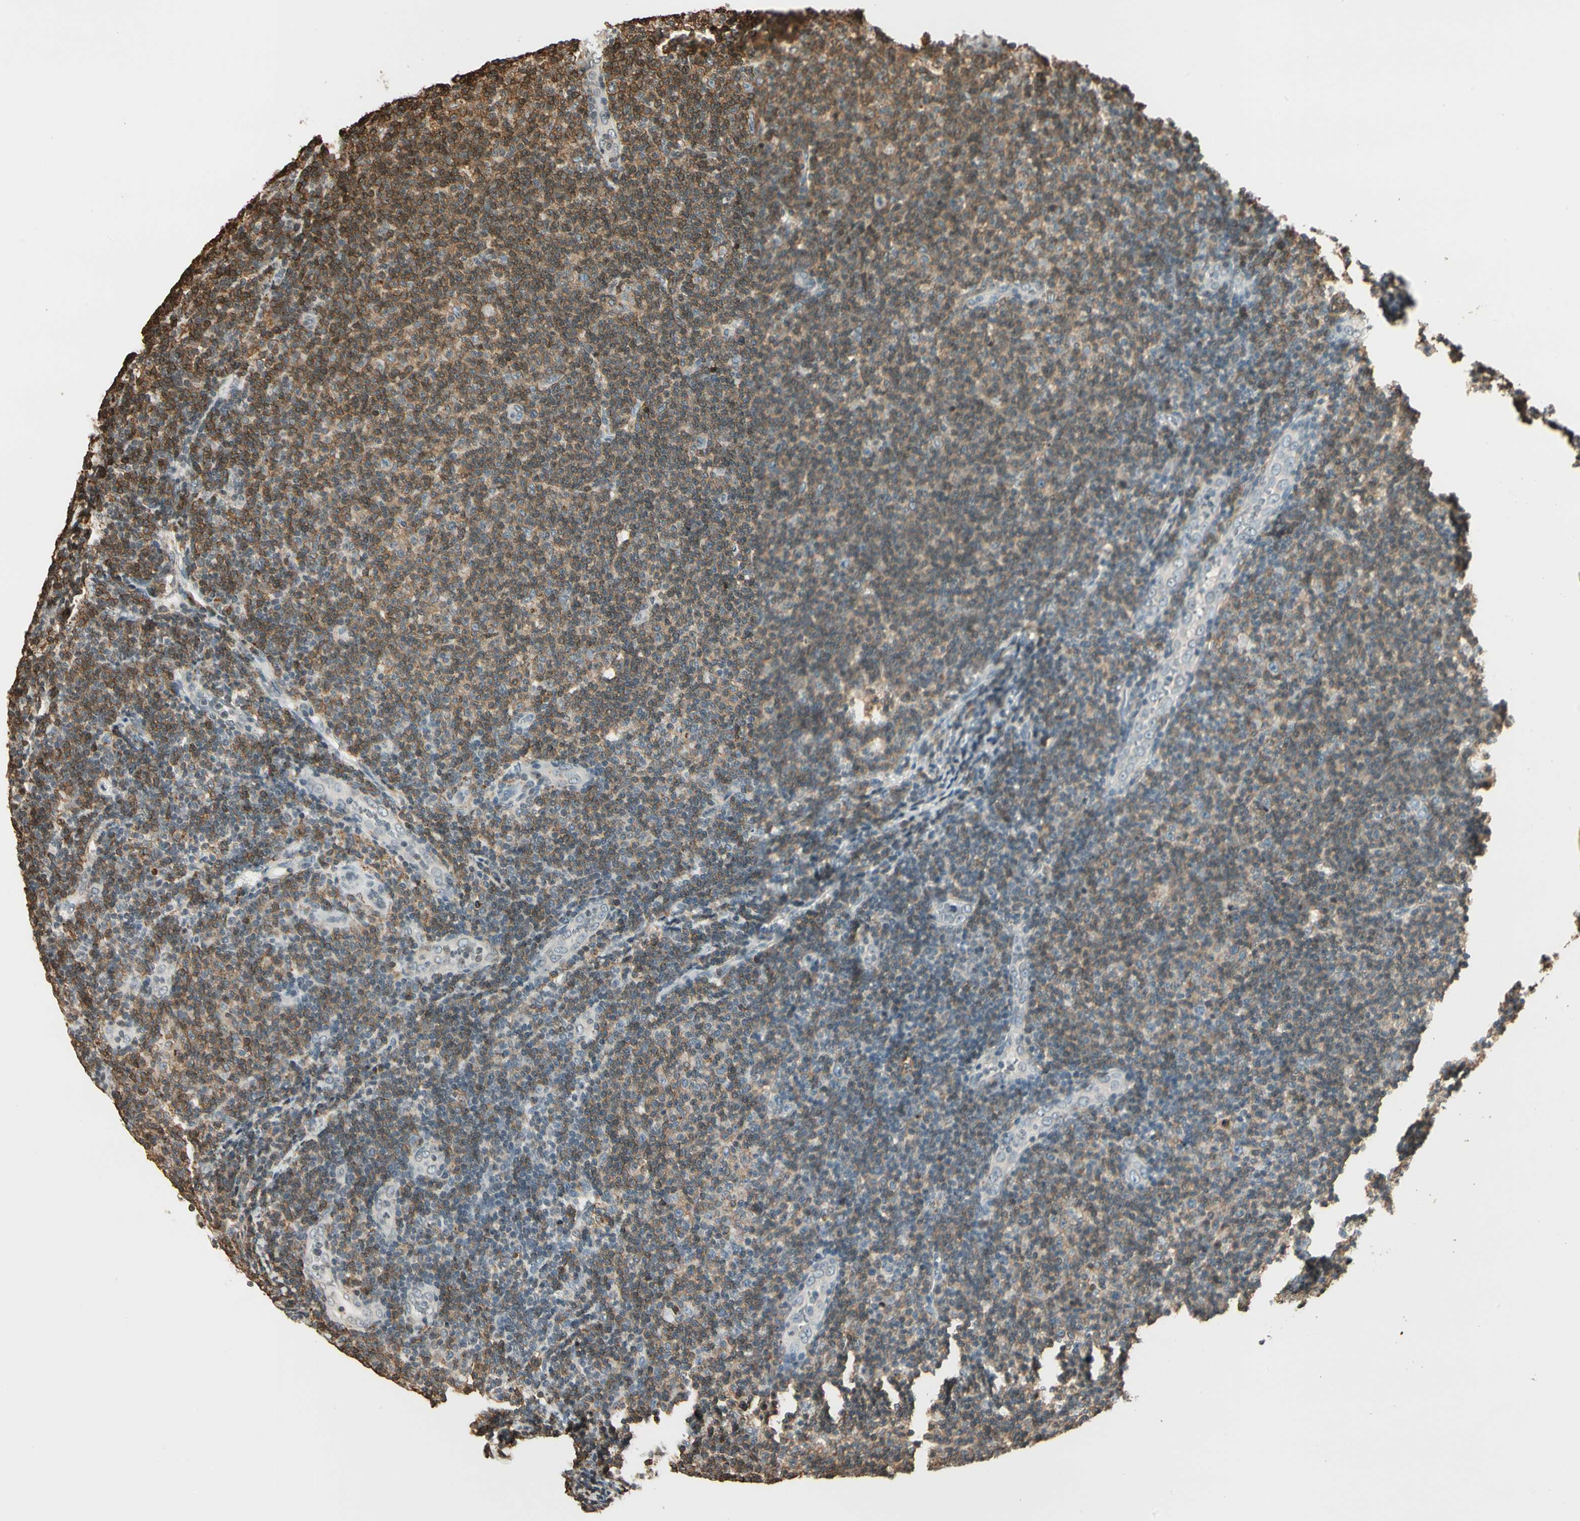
{"staining": {"intensity": "moderate", "quantity": "<25%", "location": "cytoplasmic/membranous"}, "tissue": "lymphoma", "cell_type": "Tumor cells", "image_type": "cancer", "snomed": [{"axis": "morphology", "description": "Malignant lymphoma, non-Hodgkin's type, Low grade"}, {"axis": "topography", "description": "Lymph node"}], "caption": "A high-resolution micrograph shows immunohistochemistry (IHC) staining of lymphoma, which exhibits moderate cytoplasmic/membranous positivity in approximately <25% of tumor cells. (IHC, brightfield microscopy, high magnification).", "gene": "FER", "patient": {"sex": "male", "age": 83}}